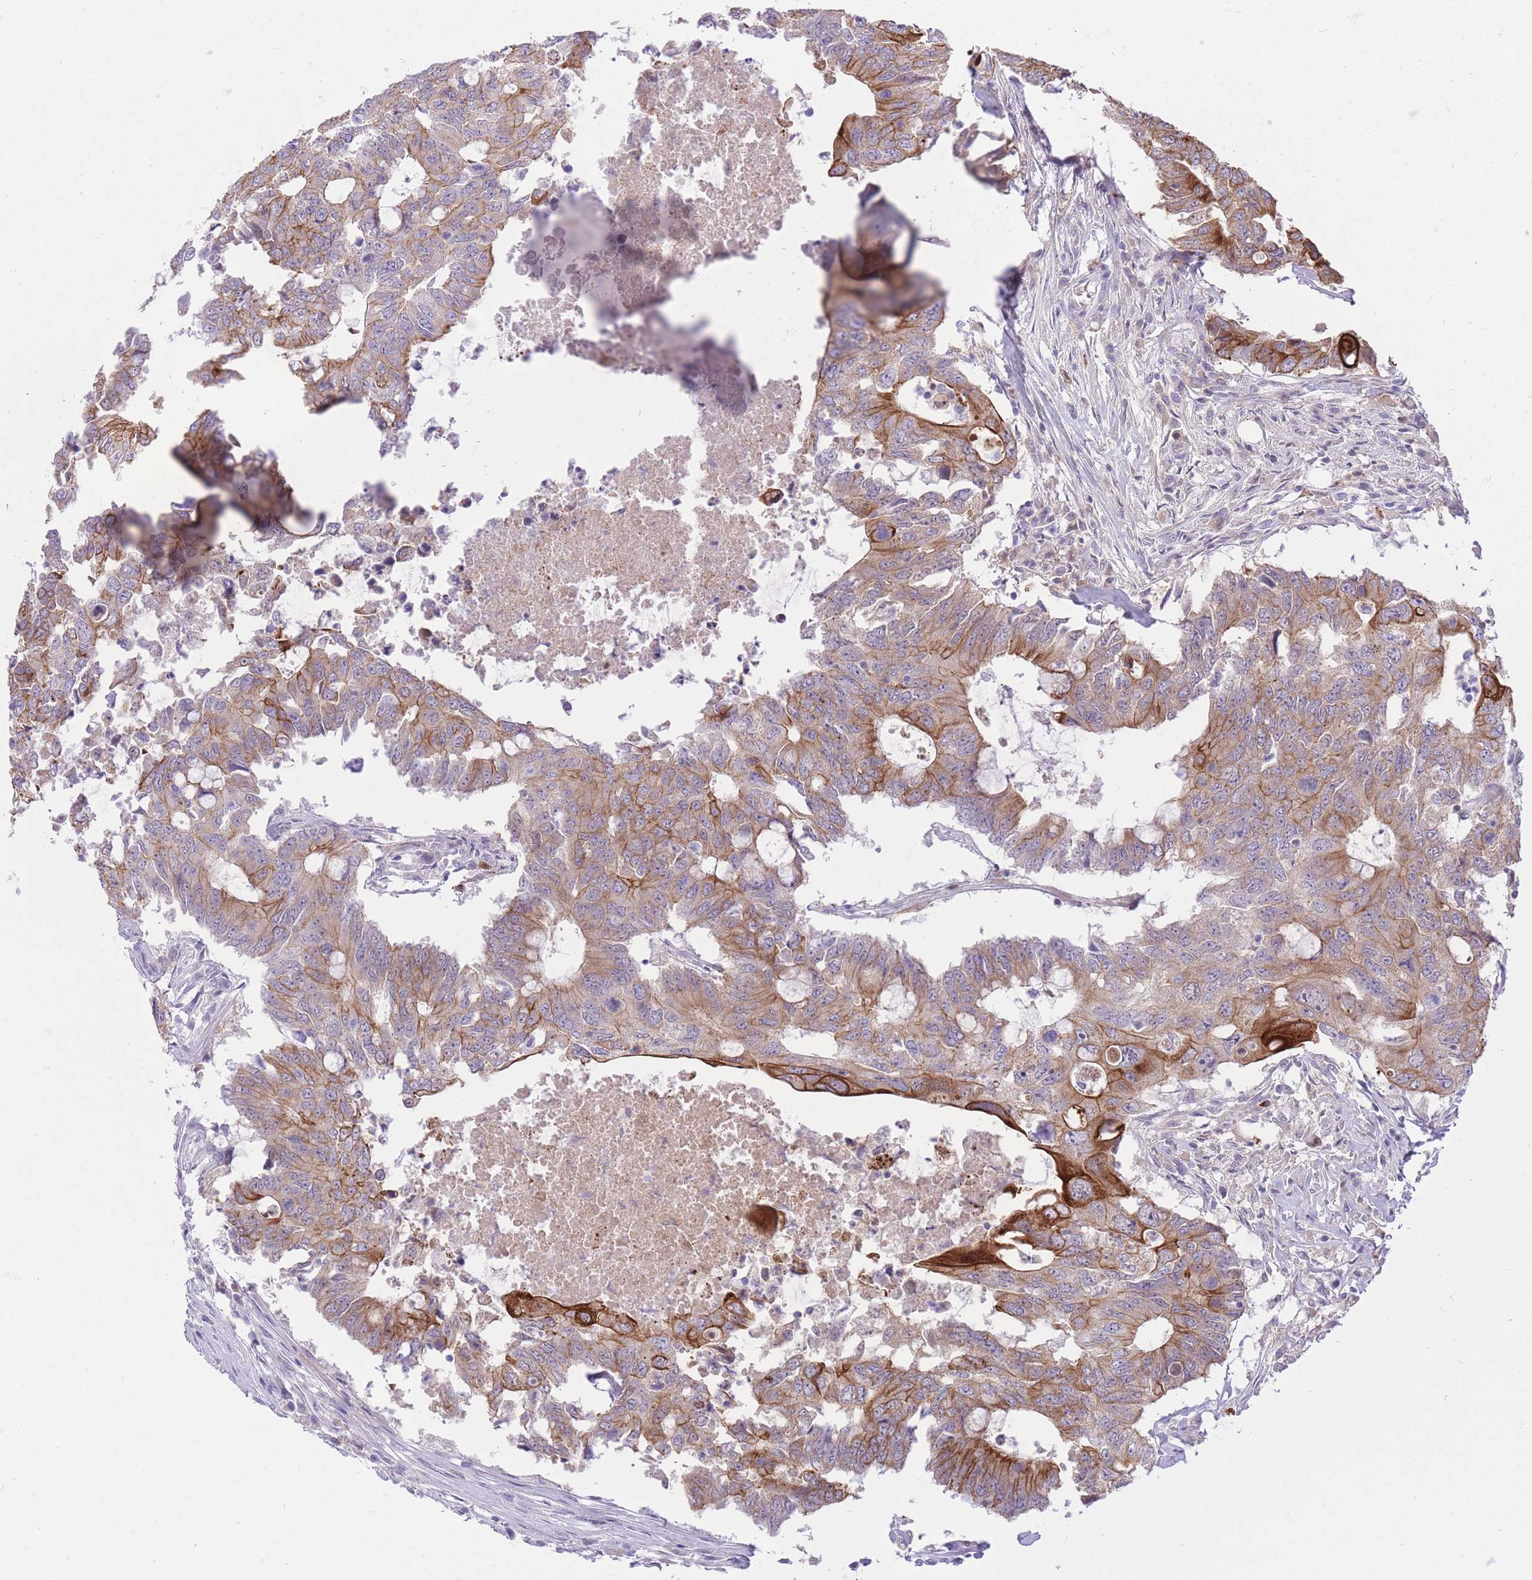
{"staining": {"intensity": "moderate", "quantity": ">75%", "location": "cytoplasmic/membranous"}, "tissue": "colorectal cancer", "cell_type": "Tumor cells", "image_type": "cancer", "snomed": [{"axis": "morphology", "description": "Adenocarcinoma, NOS"}, {"axis": "topography", "description": "Colon"}], "caption": "The micrograph reveals staining of colorectal adenocarcinoma, revealing moderate cytoplasmic/membranous protein positivity (brown color) within tumor cells.", "gene": "MEIS3", "patient": {"sex": "male", "age": 71}}